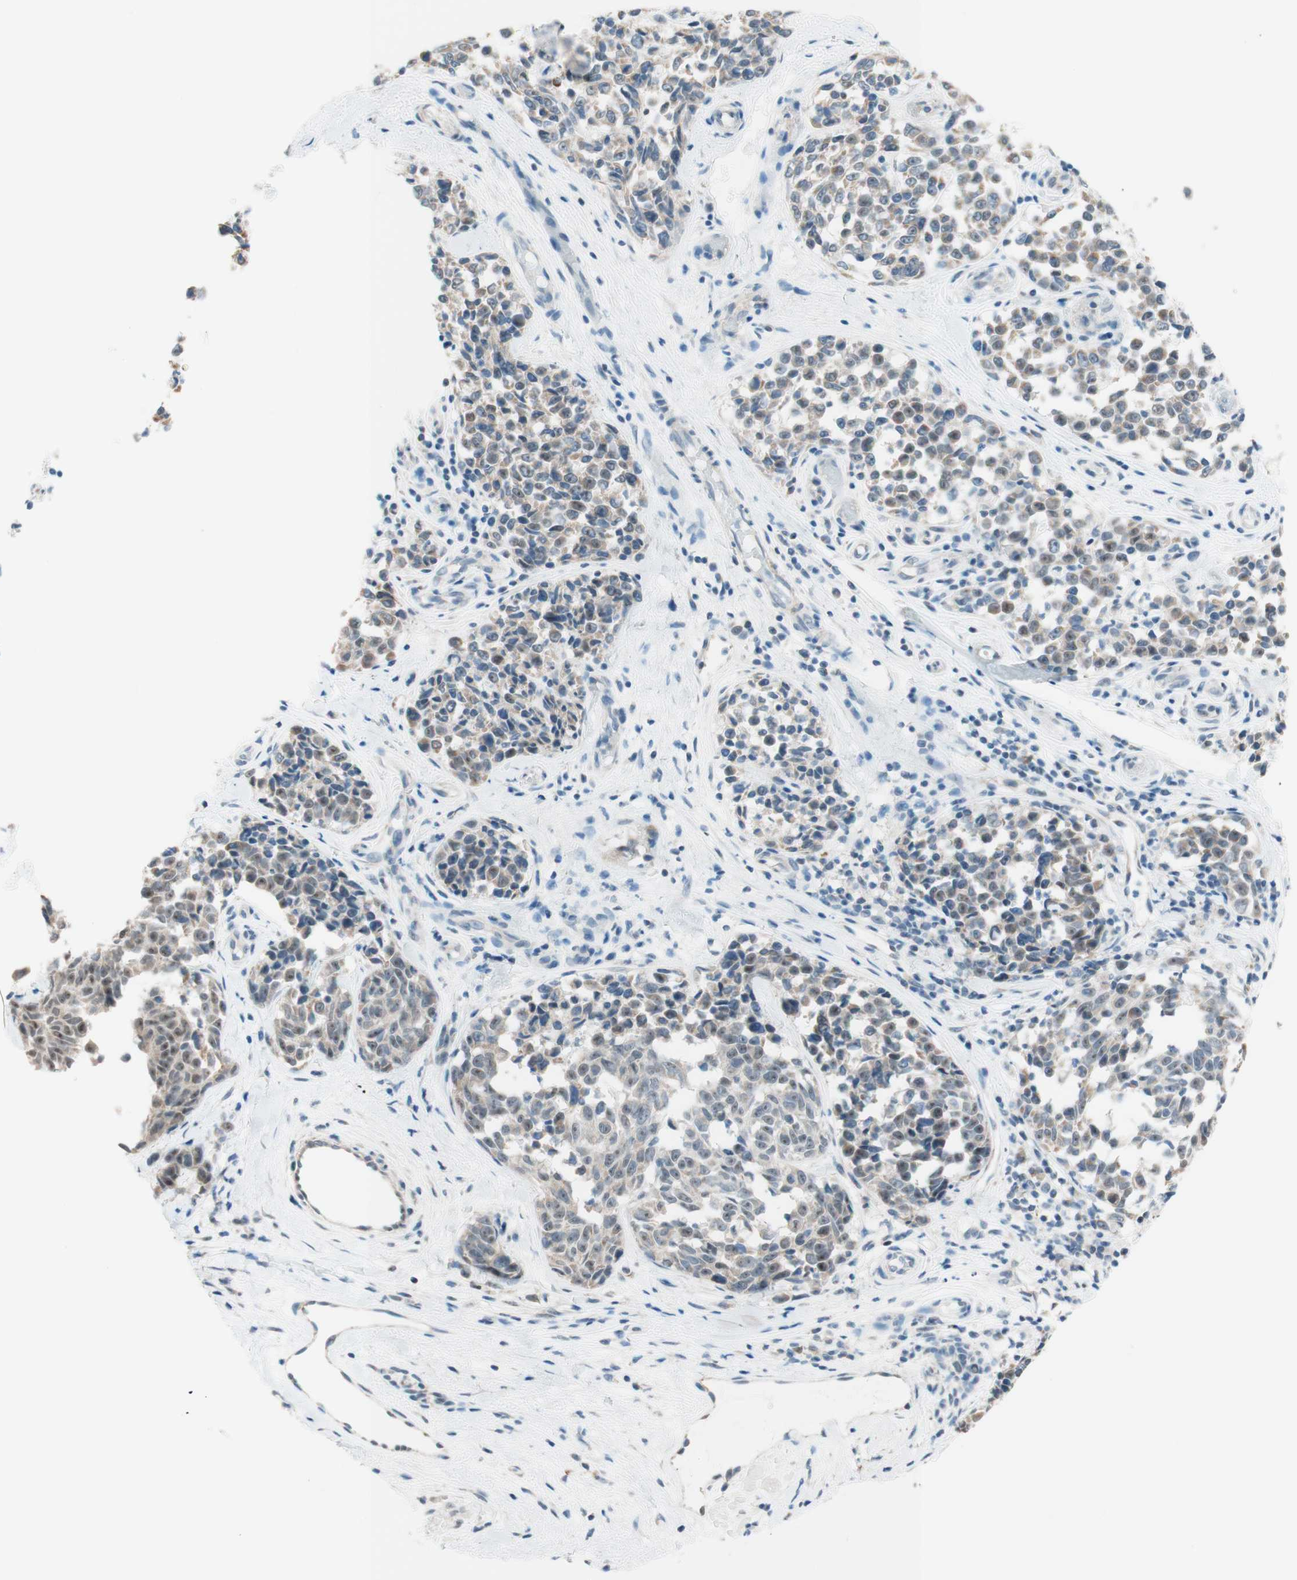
{"staining": {"intensity": "weak", "quantity": "25%-75%", "location": "cytoplasmic/membranous,nuclear"}, "tissue": "melanoma", "cell_type": "Tumor cells", "image_type": "cancer", "snomed": [{"axis": "morphology", "description": "Malignant melanoma, NOS"}, {"axis": "topography", "description": "Skin"}], "caption": "Human melanoma stained with a brown dye reveals weak cytoplasmic/membranous and nuclear positive expression in about 25%-75% of tumor cells.", "gene": "JPH1", "patient": {"sex": "female", "age": 64}}